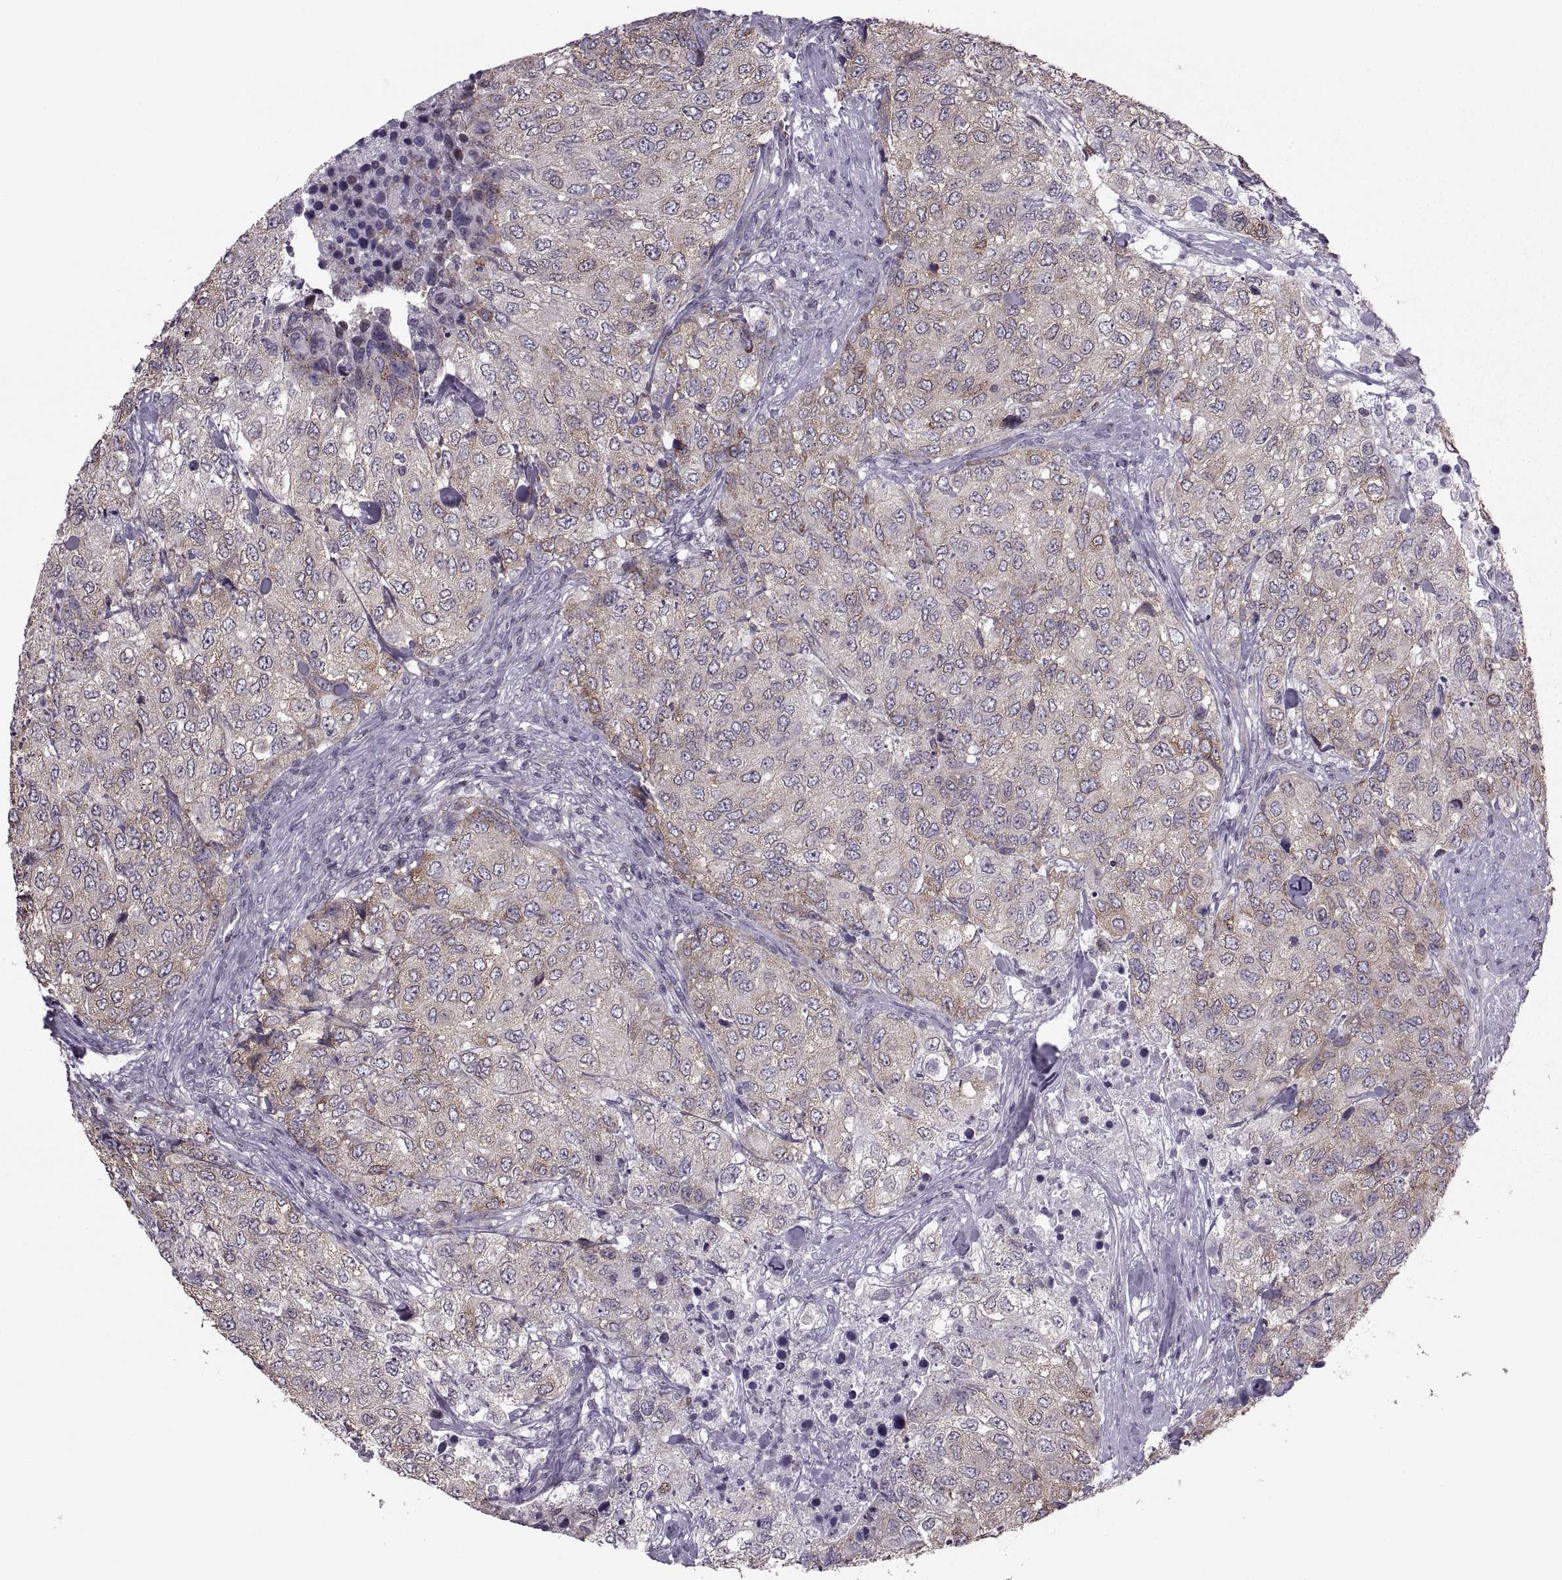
{"staining": {"intensity": "moderate", "quantity": ">75%", "location": "cytoplasmic/membranous"}, "tissue": "urothelial cancer", "cell_type": "Tumor cells", "image_type": "cancer", "snomed": [{"axis": "morphology", "description": "Urothelial carcinoma, High grade"}, {"axis": "topography", "description": "Urinary bladder"}], "caption": "High-grade urothelial carcinoma stained with DAB IHC exhibits medium levels of moderate cytoplasmic/membranous positivity in approximately >75% of tumor cells. The protein of interest is stained brown, and the nuclei are stained in blue (DAB IHC with brightfield microscopy, high magnification).", "gene": "PABPC1", "patient": {"sex": "female", "age": 78}}